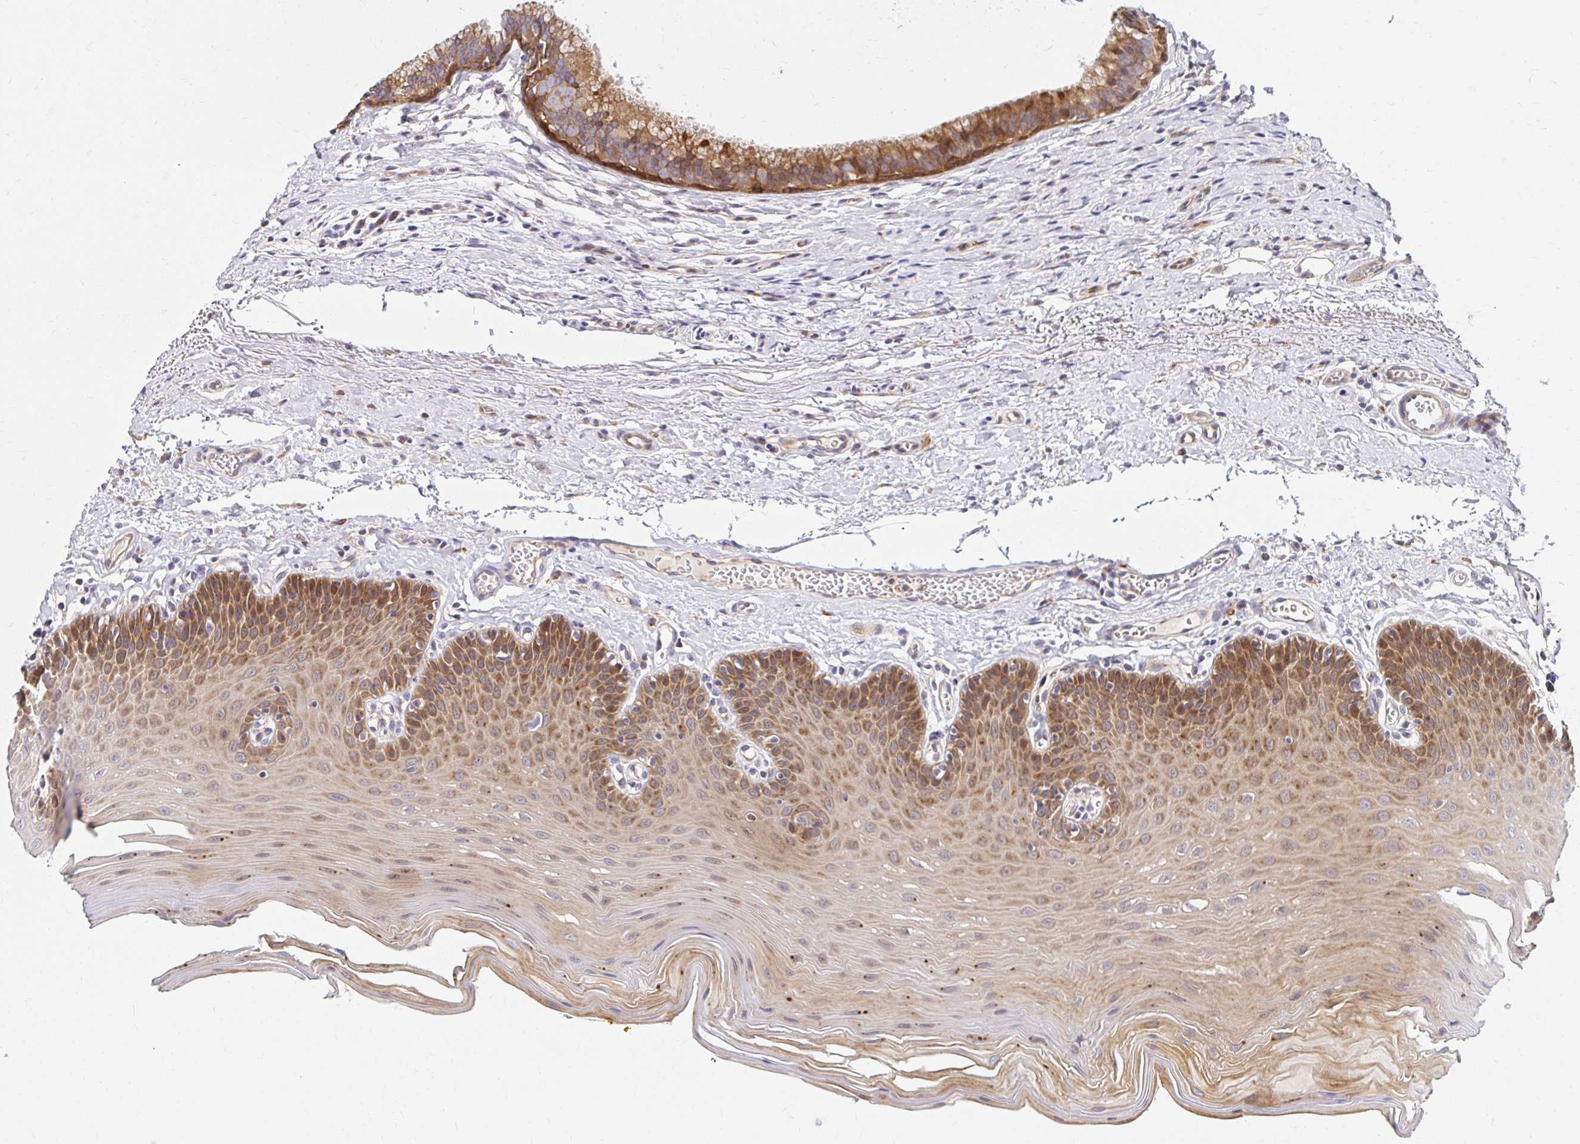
{"staining": {"intensity": "moderate", "quantity": ">75%", "location": "cytoplasmic/membranous"}, "tissue": "oral mucosa", "cell_type": "Squamous epithelial cells", "image_type": "normal", "snomed": [{"axis": "morphology", "description": "Normal tissue, NOS"}, {"axis": "morphology", "description": "Adenocarcinoma, NOS"}, {"axis": "topography", "description": "Oral tissue"}, {"axis": "topography", "description": "Head-Neck"}], "caption": "Squamous epithelial cells reveal moderate cytoplasmic/membranous positivity in about >75% of cells in normal oral mucosa.", "gene": "ITGA2", "patient": {"sex": "female", "age": 57}}